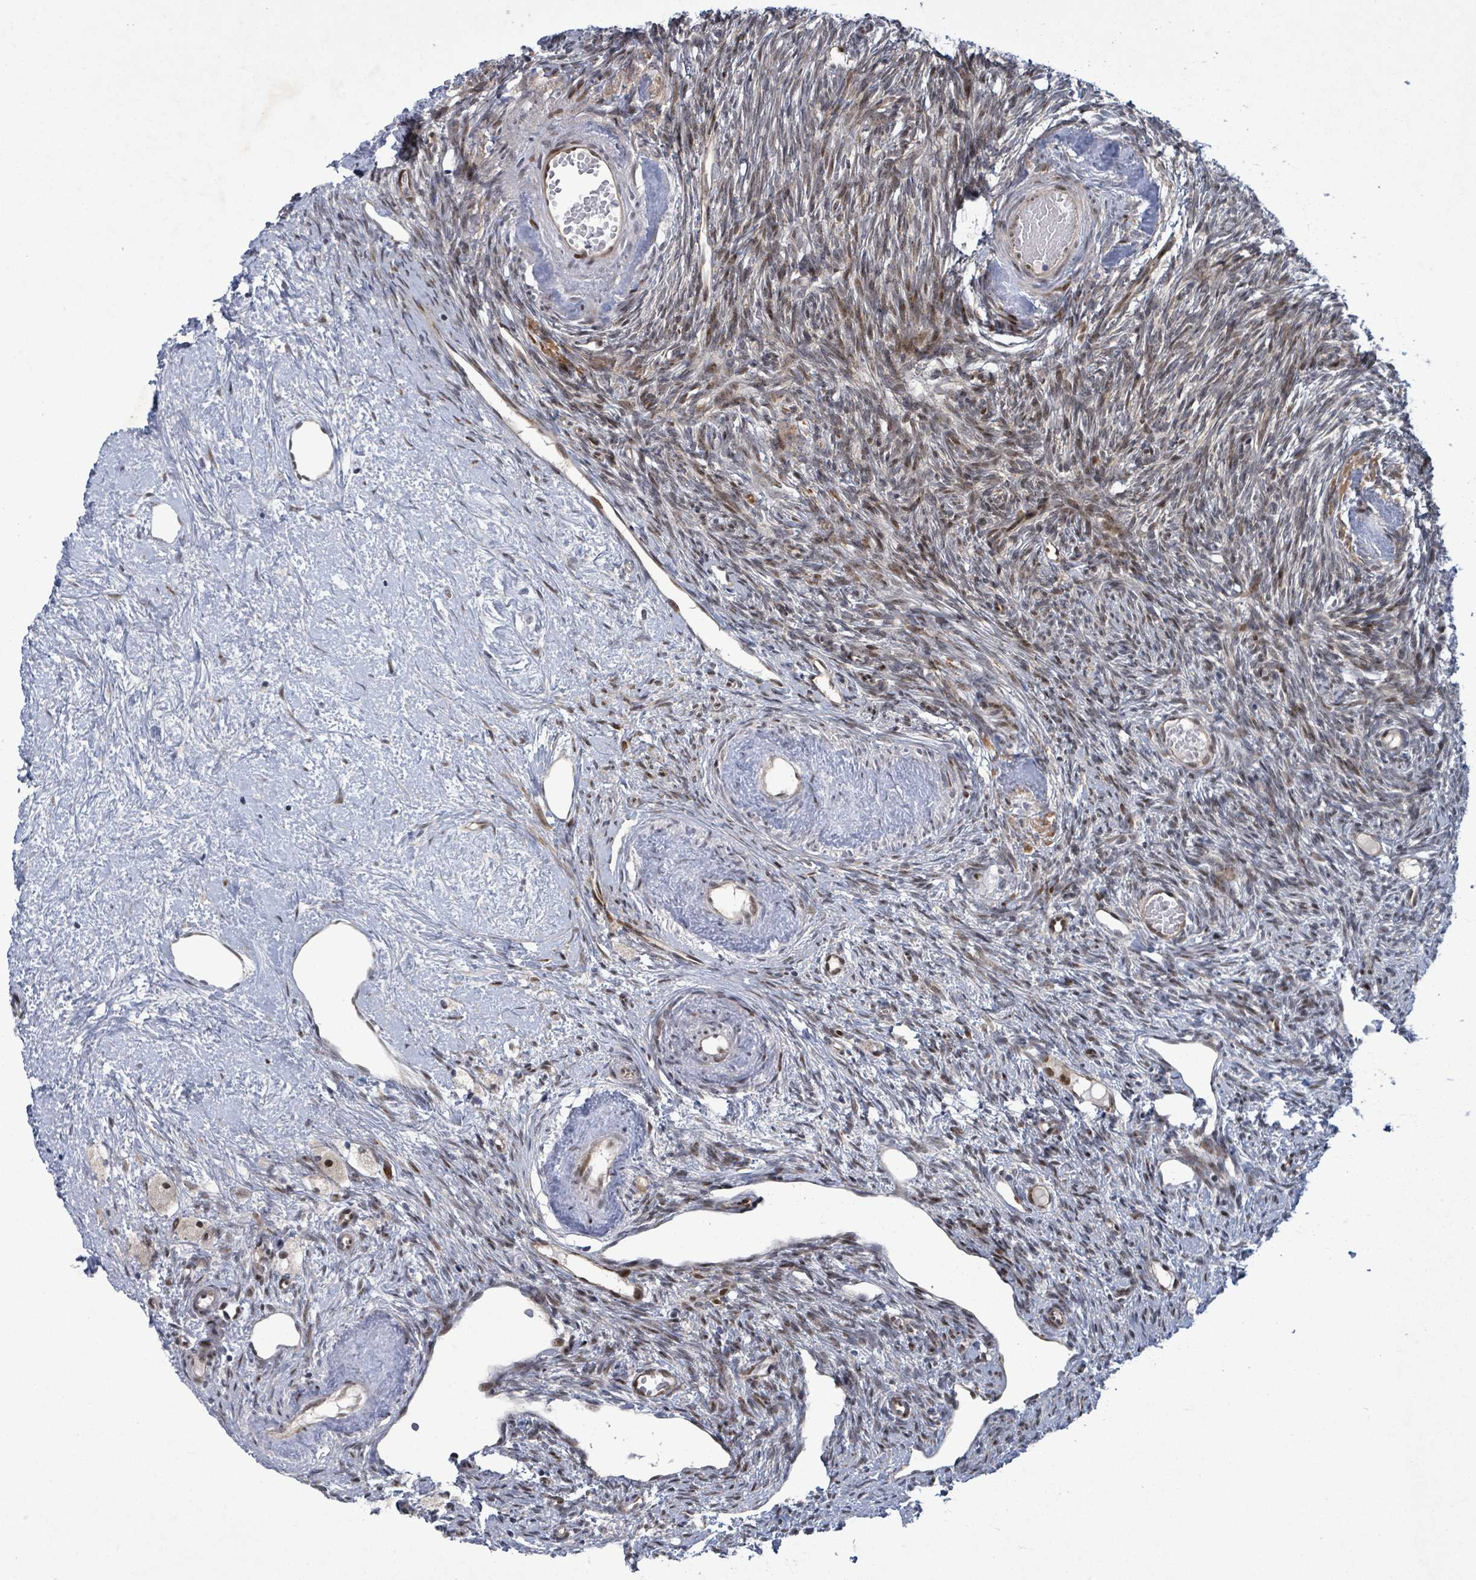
{"staining": {"intensity": "weak", "quantity": "<25%", "location": "cytoplasmic/membranous"}, "tissue": "ovary", "cell_type": "Ovarian stroma cells", "image_type": "normal", "snomed": [{"axis": "morphology", "description": "Normal tissue, NOS"}, {"axis": "topography", "description": "Ovary"}], "caption": "Immunohistochemistry of normal ovary exhibits no expression in ovarian stroma cells. Brightfield microscopy of immunohistochemistry stained with DAB (3,3'-diaminobenzidine) (brown) and hematoxylin (blue), captured at high magnification.", "gene": "TUSC1", "patient": {"sex": "female", "age": 51}}